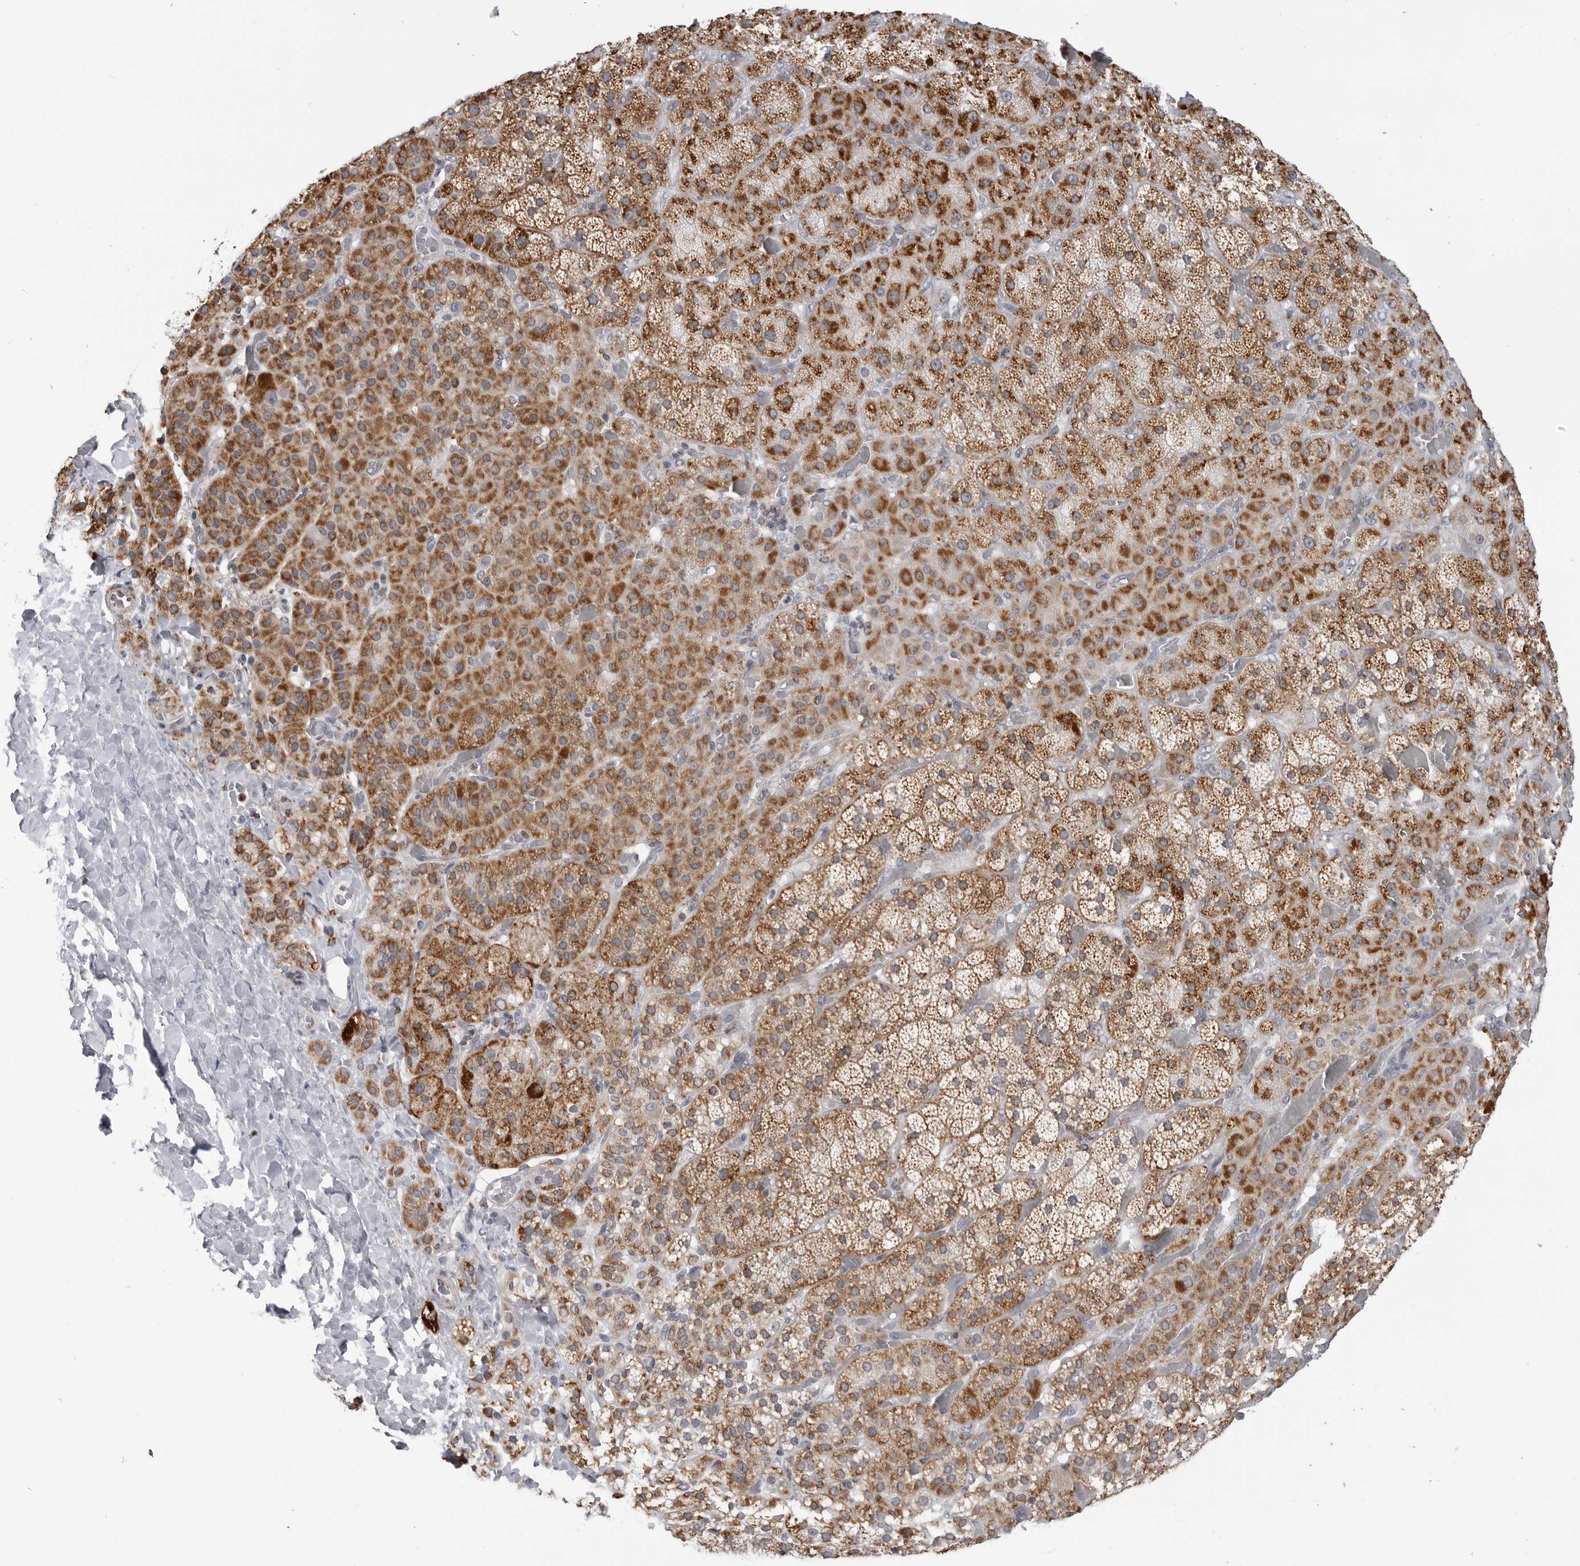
{"staining": {"intensity": "moderate", "quantity": ">75%", "location": "cytoplasmic/membranous"}, "tissue": "adrenal gland", "cell_type": "Glandular cells", "image_type": "normal", "snomed": [{"axis": "morphology", "description": "Normal tissue, NOS"}, {"axis": "topography", "description": "Adrenal gland"}], "caption": "The histopathology image reveals a brown stain indicating the presence of a protein in the cytoplasmic/membranous of glandular cells in adrenal gland.", "gene": "COX5A", "patient": {"sex": "male", "age": 57}}